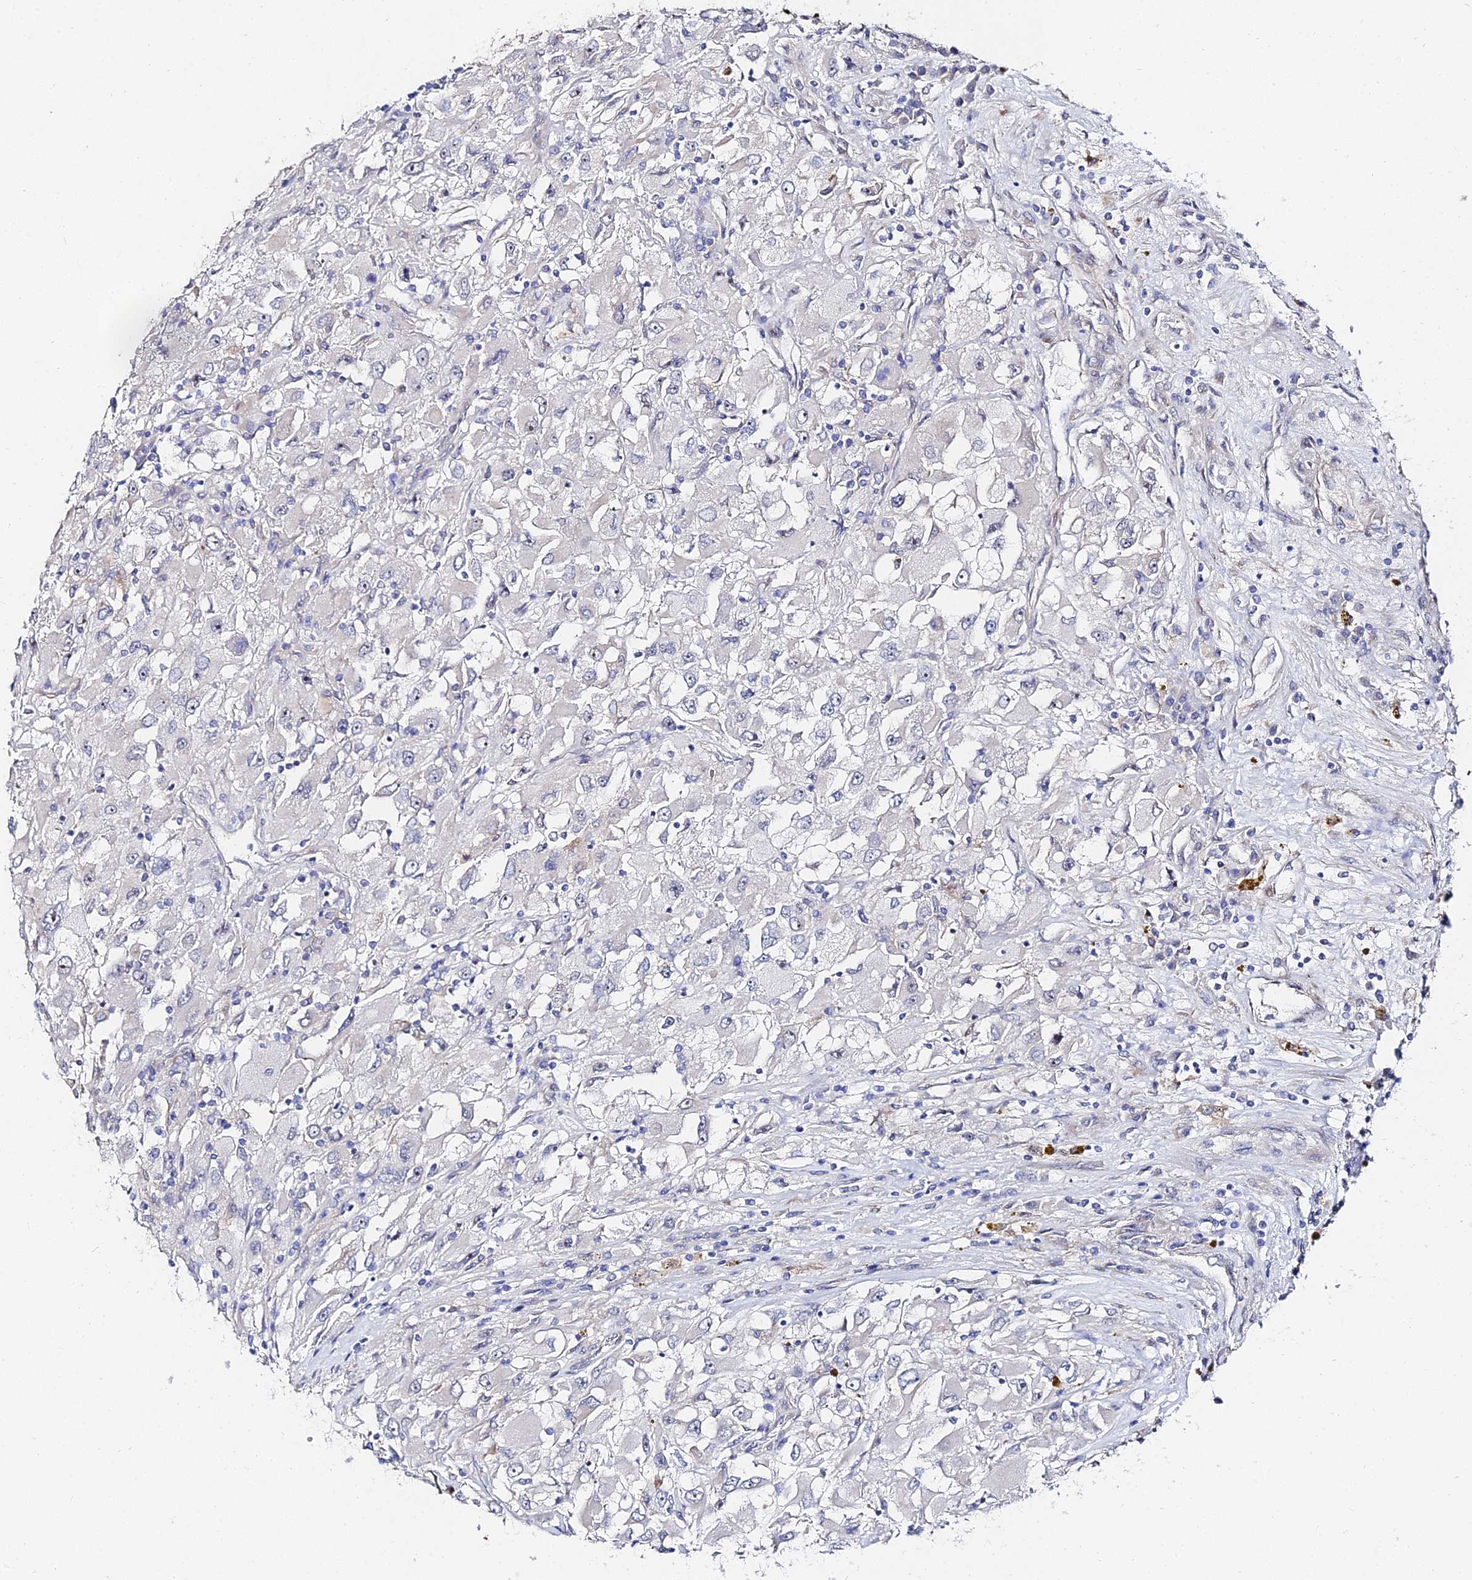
{"staining": {"intensity": "negative", "quantity": "none", "location": "none"}, "tissue": "renal cancer", "cell_type": "Tumor cells", "image_type": "cancer", "snomed": [{"axis": "morphology", "description": "Adenocarcinoma, NOS"}, {"axis": "topography", "description": "Kidney"}], "caption": "Micrograph shows no protein expression in tumor cells of adenocarcinoma (renal) tissue.", "gene": "BORCS8", "patient": {"sex": "female", "age": 52}}